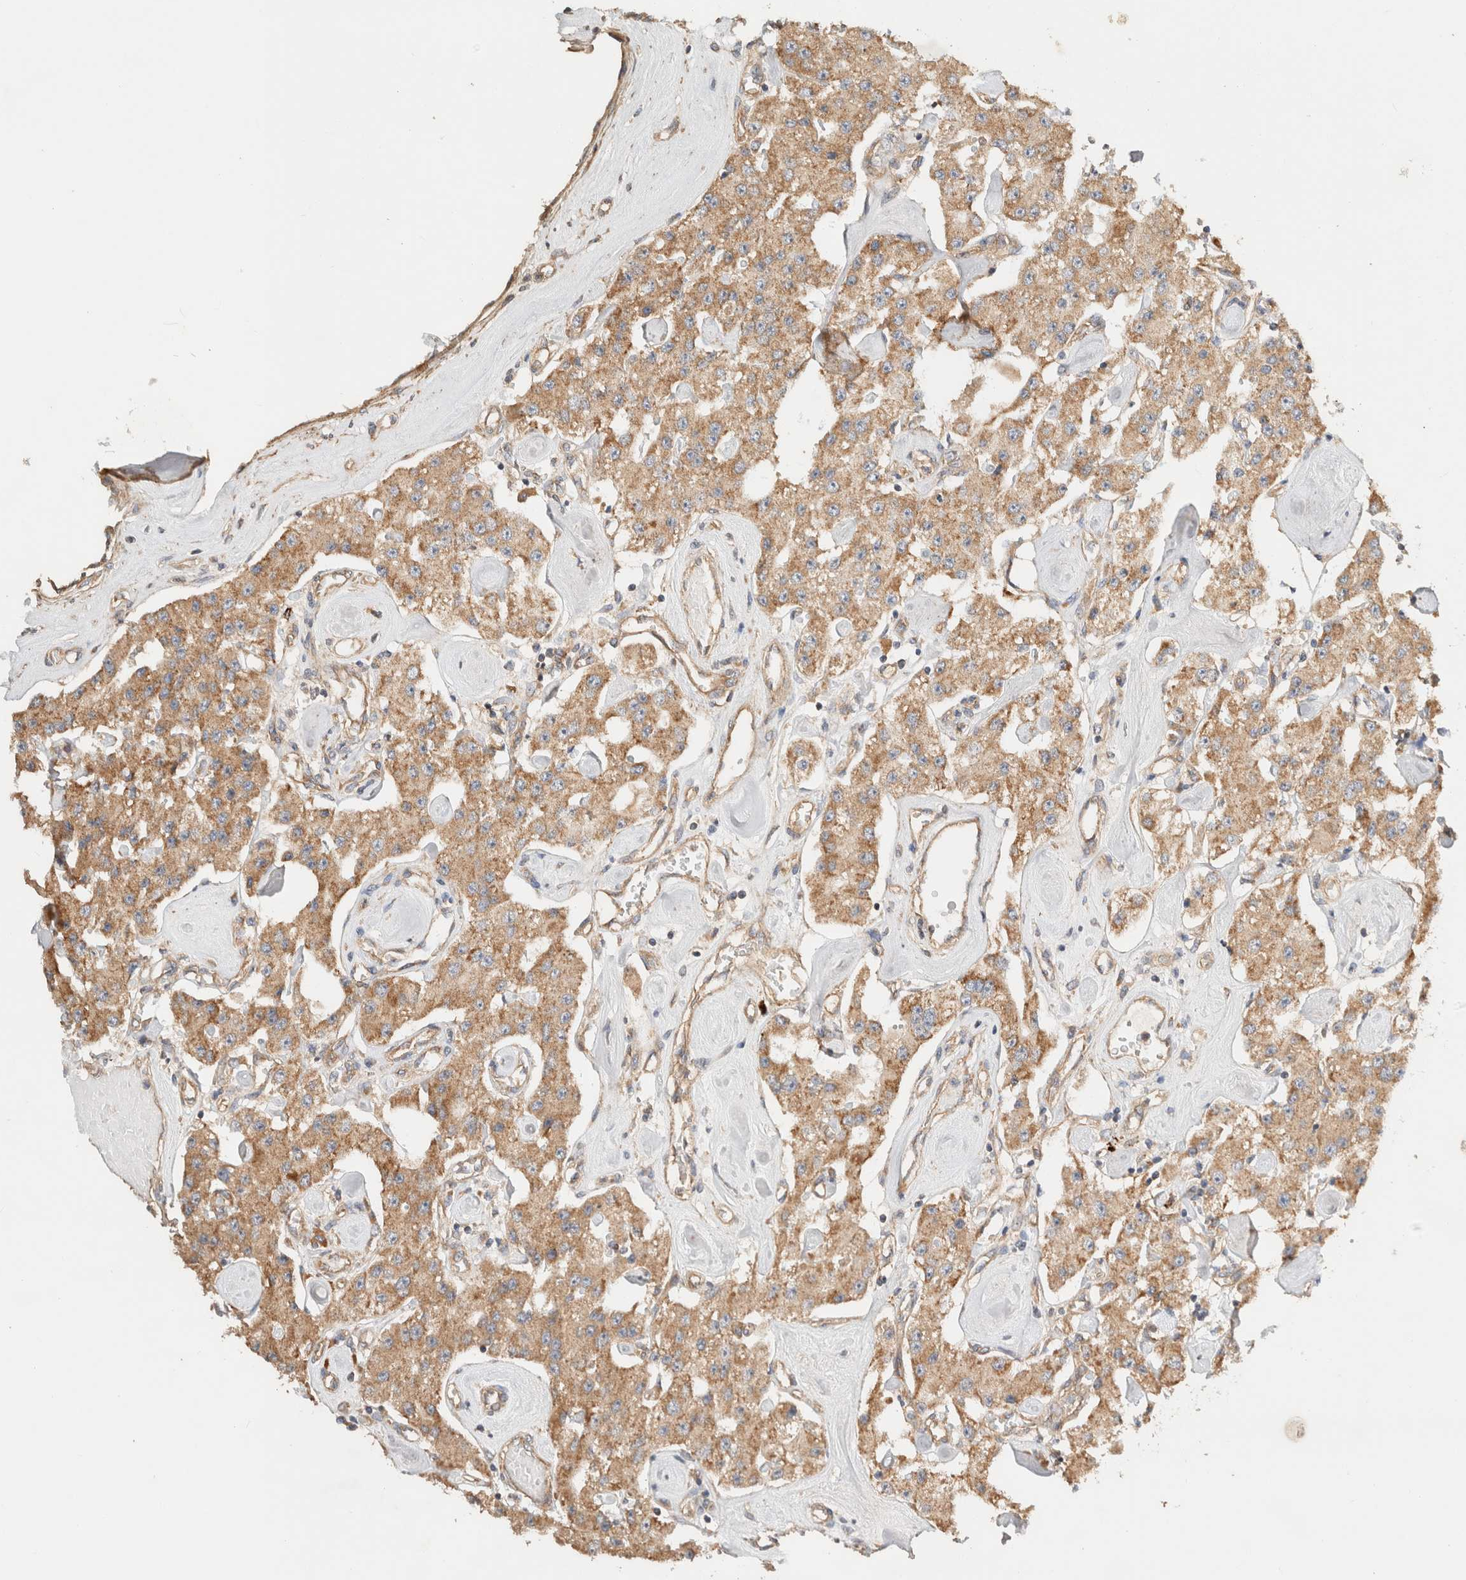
{"staining": {"intensity": "moderate", "quantity": ">75%", "location": "cytoplasmic/membranous"}, "tissue": "carcinoid", "cell_type": "Tumor cells", "image_type": "cancer", "snomed": [{"axis": "morphology", "description": "Carcinoid, malignant, NOS"}, {"axis": "topography", "description": "Pancreas"}], "caption": "Brown immunohistochemical staining in malignant carcinoid shows moderate cytoplasmic/membranous expression in approximately >75% of tumor cells.", "gene": "B3GNTL1", "patient": {"sex": "male", "age": 41}}